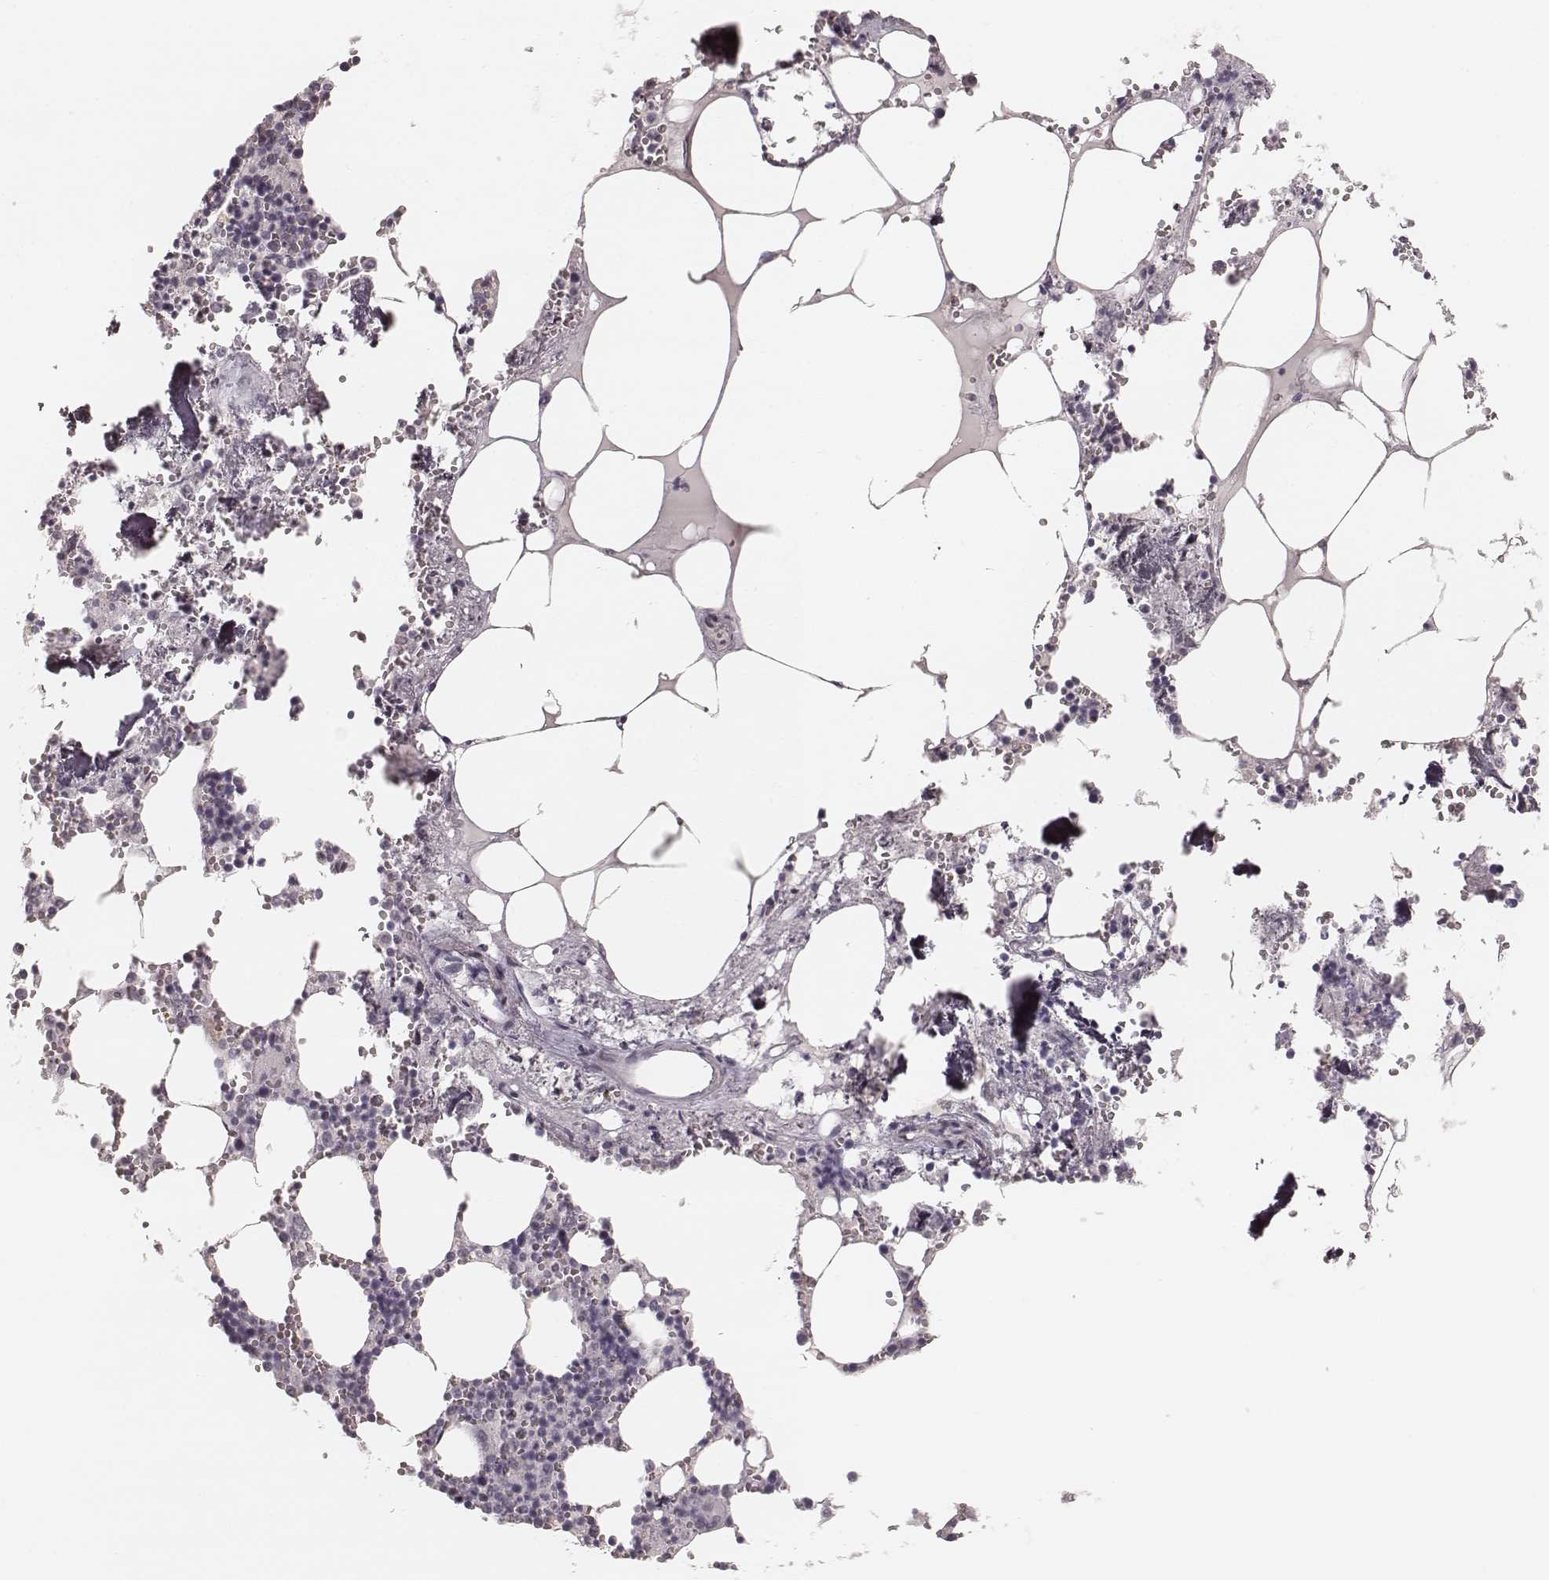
{"staining": {"intensity": "negative", "quantity": "none", "location": "none"}, "tissue": "bone marrow", "cell_type": "Hematopoietic cells", "image_type": "normal", "snomed": [{"axis": "morphology", "description": "Normal tissue, NOS"}, {"axis": "topography", "description": "Bone marrow"}], "caption": "IHC micrograph of normal bone marrow: human bone marrow stained with DAB exhibits no significant protein positivity in hematopoietic cells. (Immunohistochemistry, brightfield microscopy, high magnification).", "gene": "SPATA24", "patient": {"sex": "male", "age": 54}}